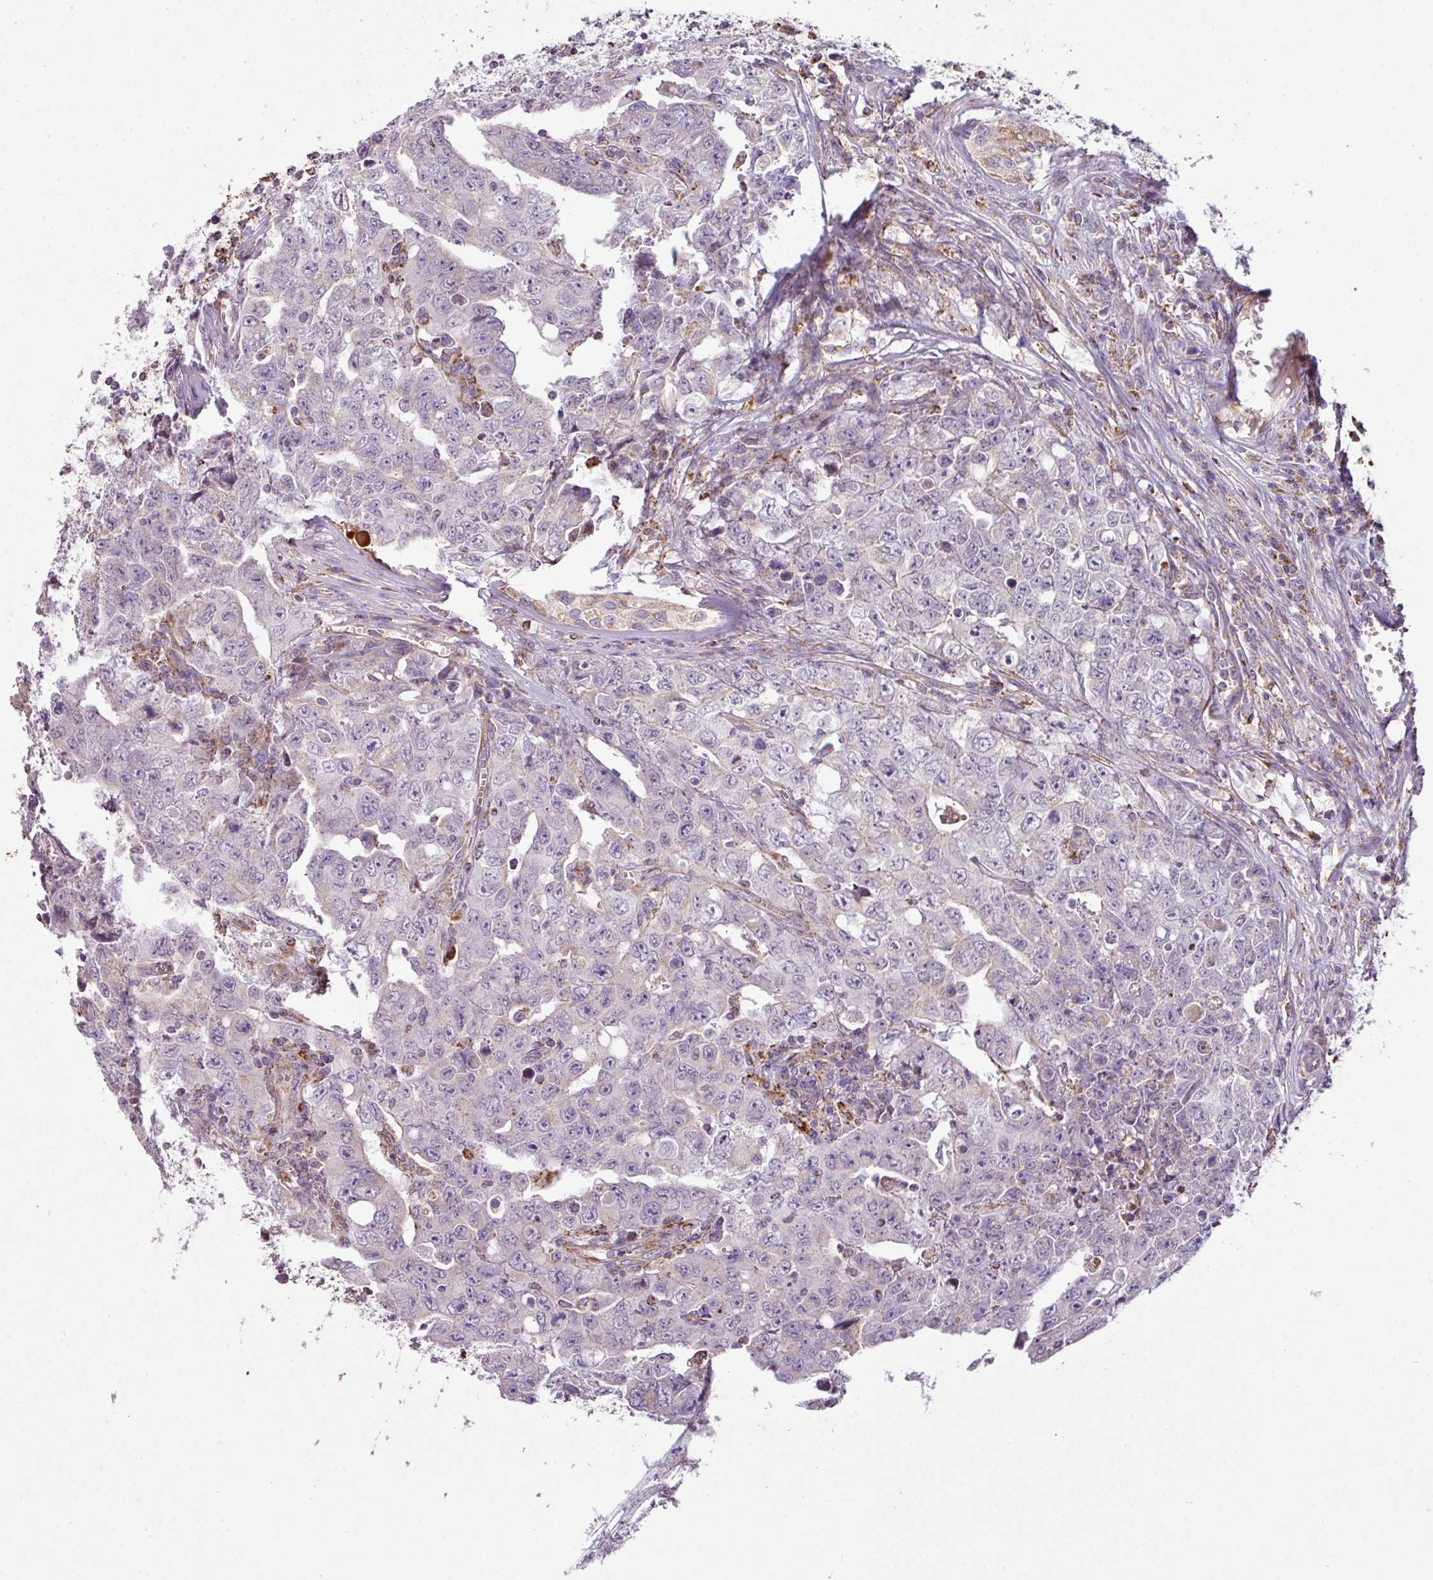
{"staining": {"intensity": "negative", "quantity": "none", "location": "none"}, "tissue": "testis cancer", "cell_type": "Tumor cells", "image_type": "cancer", "snomed": [{"axis": "morphology", "description": "Carcinoma, Embryonal, NOS"}, {"axis": "topography", "description": "Testis"}], "caption": "Tumor cells are negative for brown protein staining in testis cancer.", "gene": "SQOR", "patient": {"sex": "male", "age": 24}}